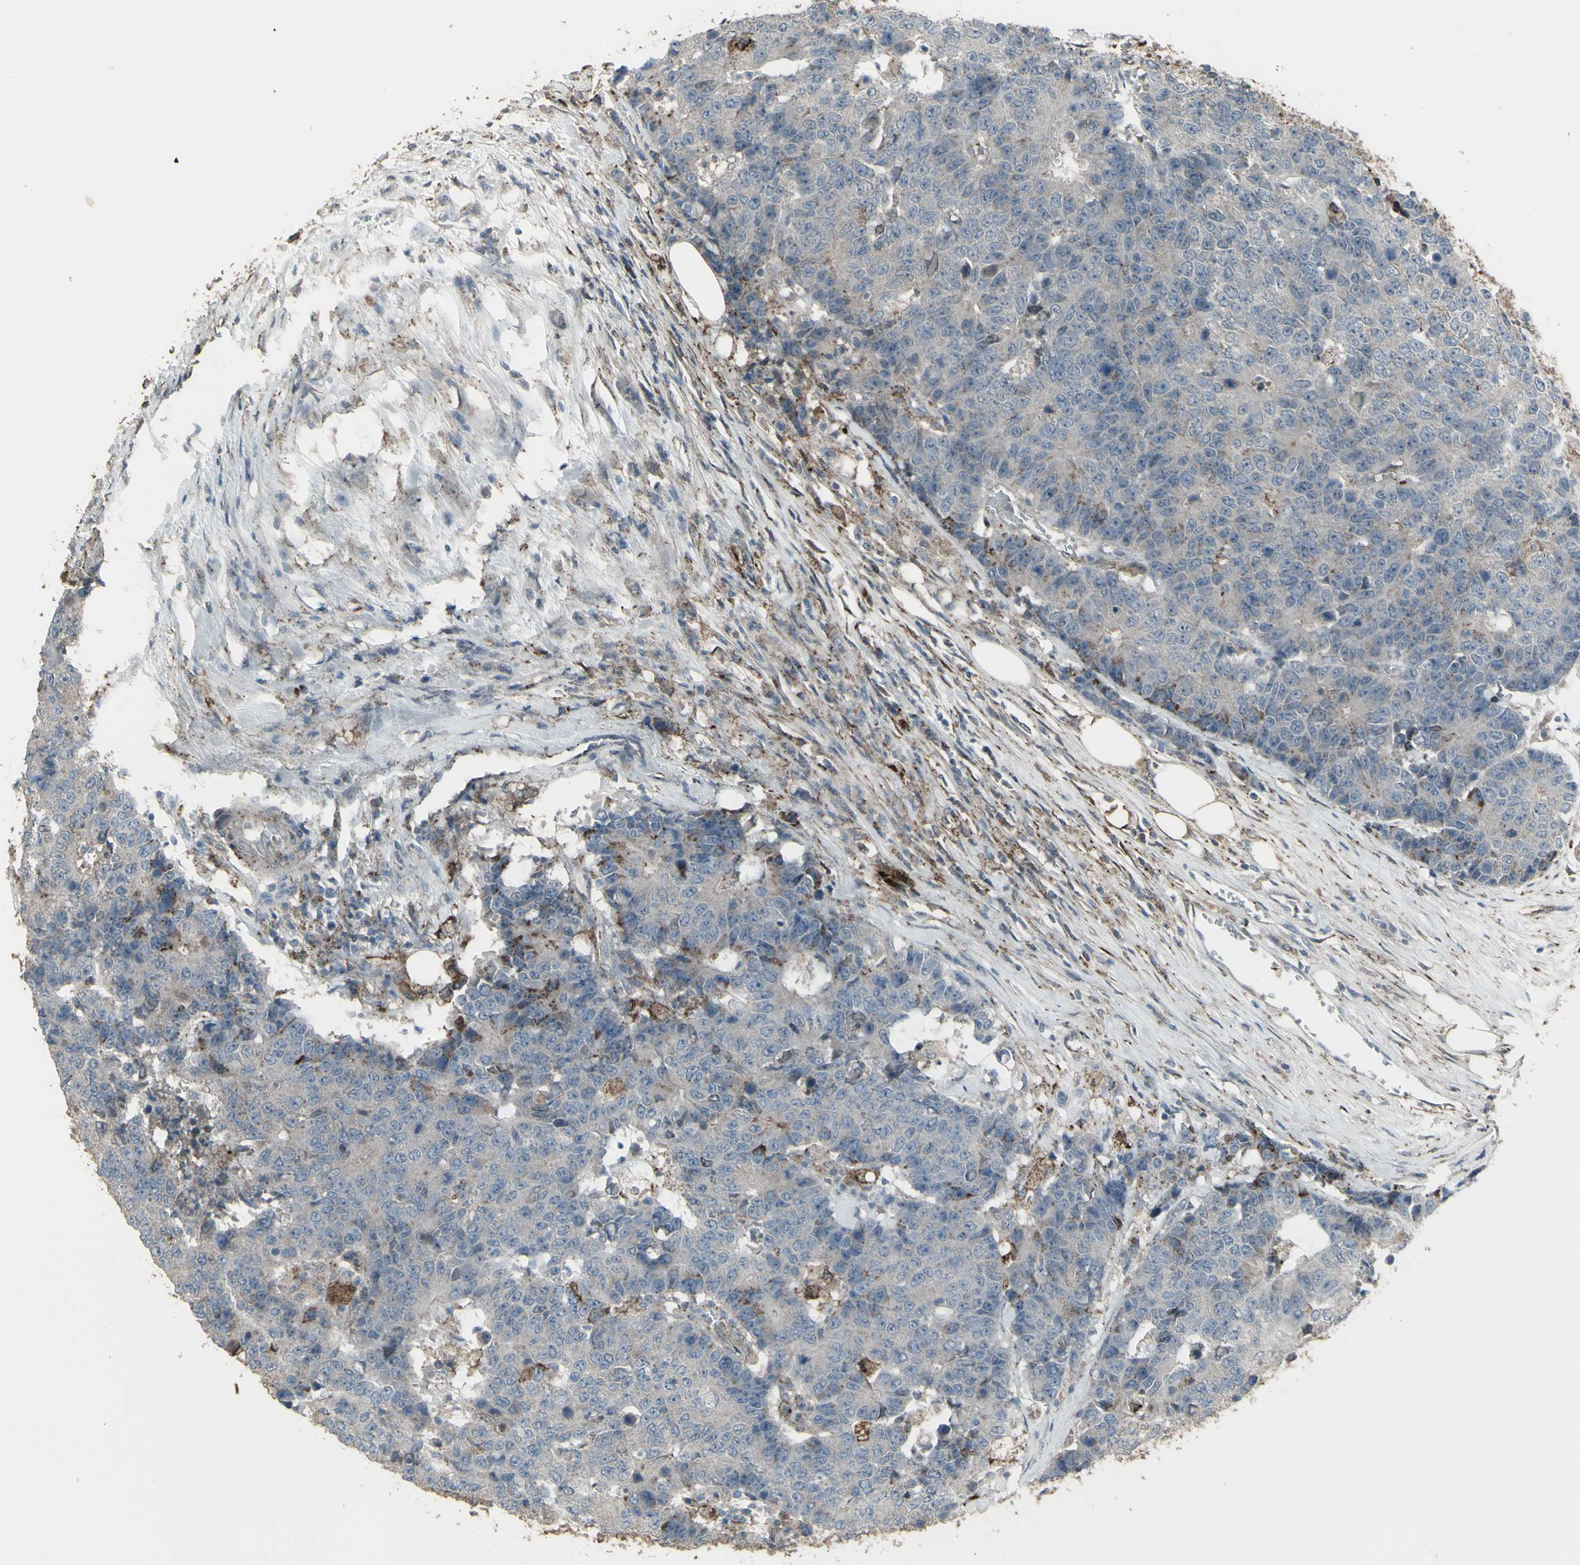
{"staining": {"intensity": "negative", "quantity": "none", "location": "none"}, "tissue": "colorectal cancer", "cell_type": "Tumor cells", "image_type": "cancer", "snomed": [{"axis": "morphology", "description": "Adenocarcinoma, NOS"}, {"axis": "topography", "description": "Colon"}], "caption": "High magnification brightfield microscopy of adenocarcinoma (colorectal) stained with DAB (brown) and counterstained with hematoxylin (blue): tumor cells show no significant staining.", "gene": "SMO", "patient": {"sex": "female", "age": 86}}